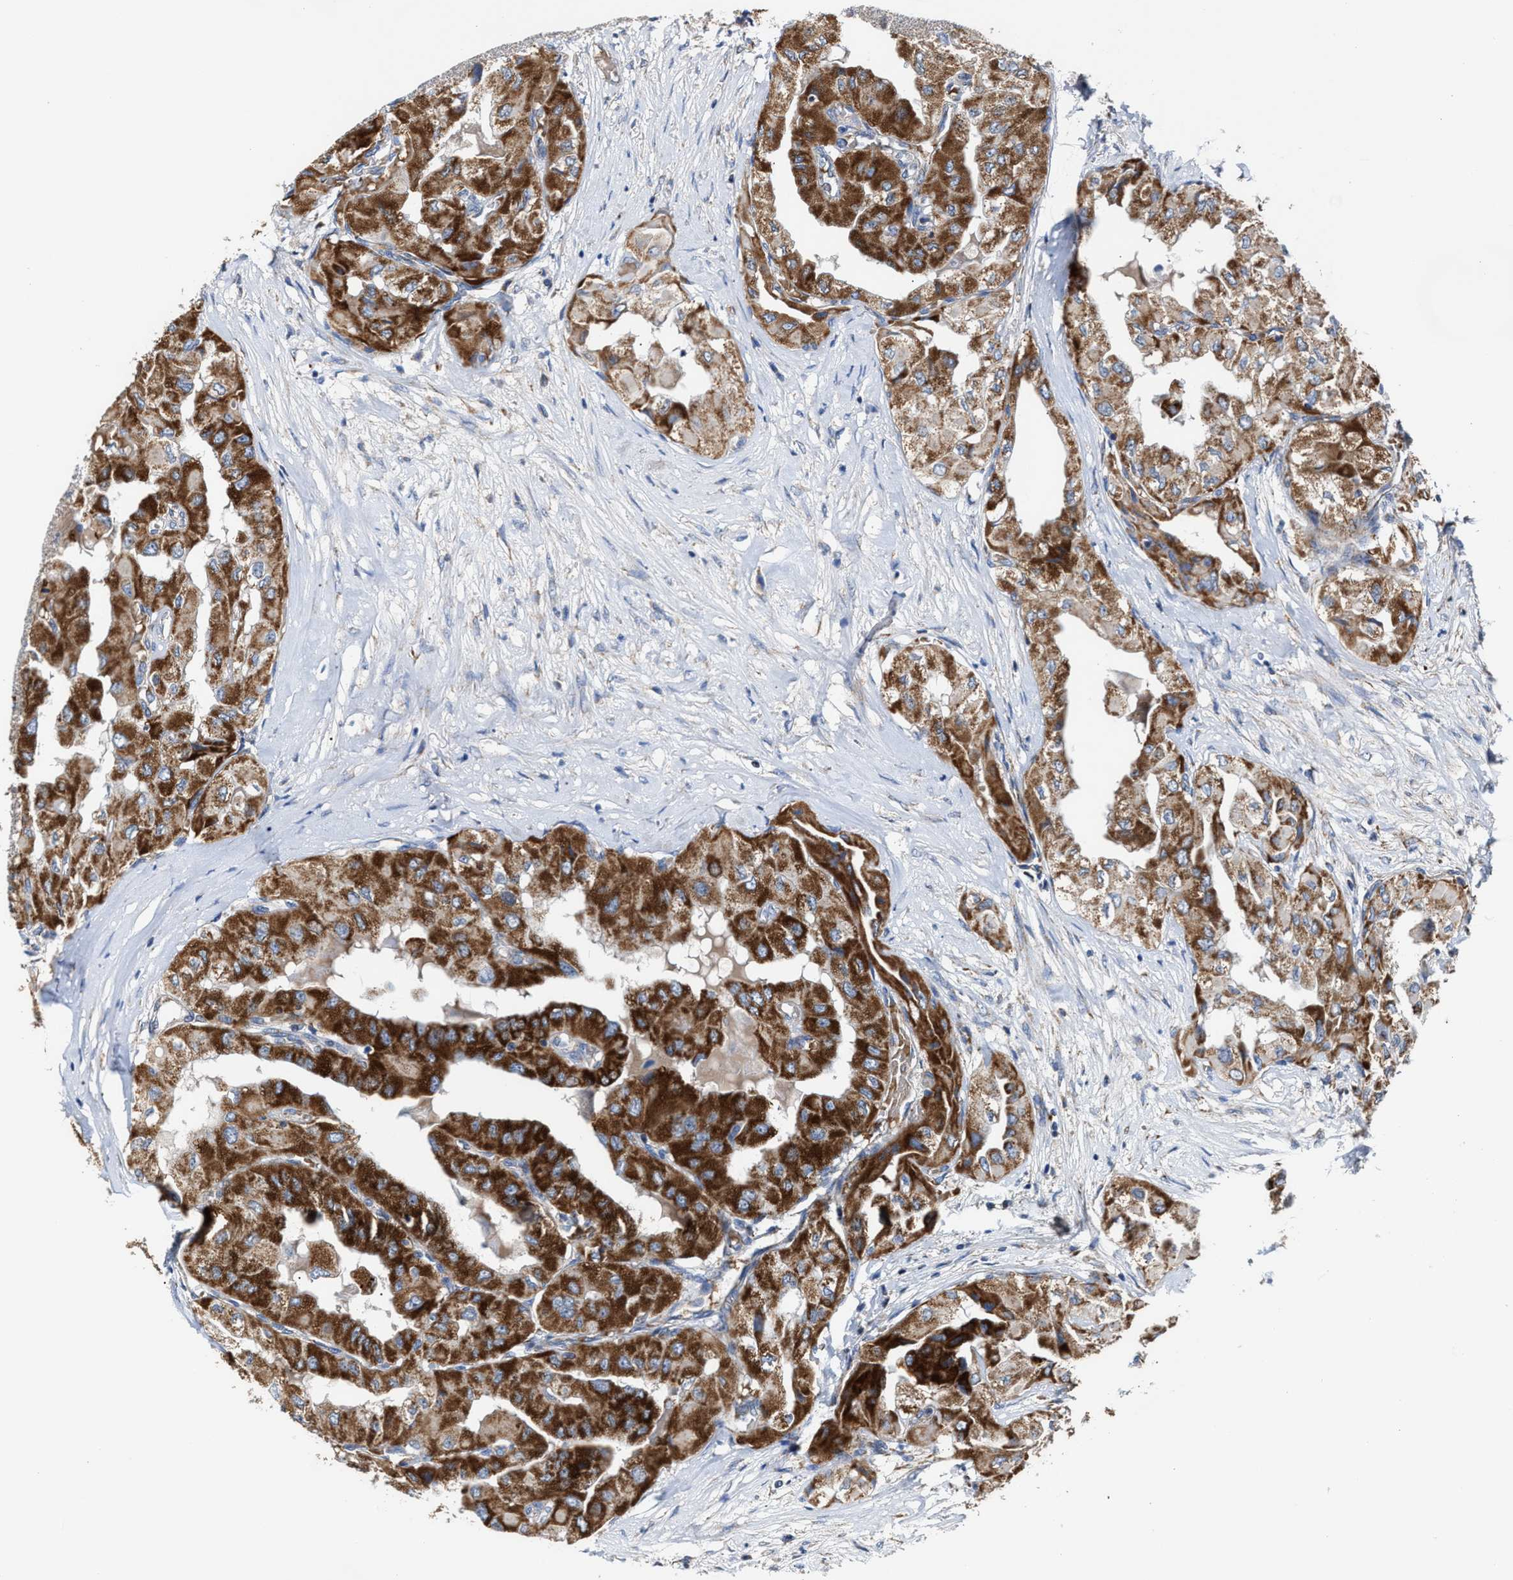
{"staining": {"intensity": "strong", "quantity": ">75%", "location": "cytoplasmic/membranous"}, "tissue": "thyroid cancer", "cell_type": "Tumor cells", "image_type": "cancer", "snomed": [{"axis": "morphology", "description": "Papillary adenocarcinoma, NOS"}, {"axis": "topography", "description": "Thyroid gland"}], "caption": "Human thyroid cancer (papillary adenocarcinoma) stained with a protein marker exhibits strong staining in tumor cells.", "gene": "MECR", "patient": {"sex": "female", "age": 59}}